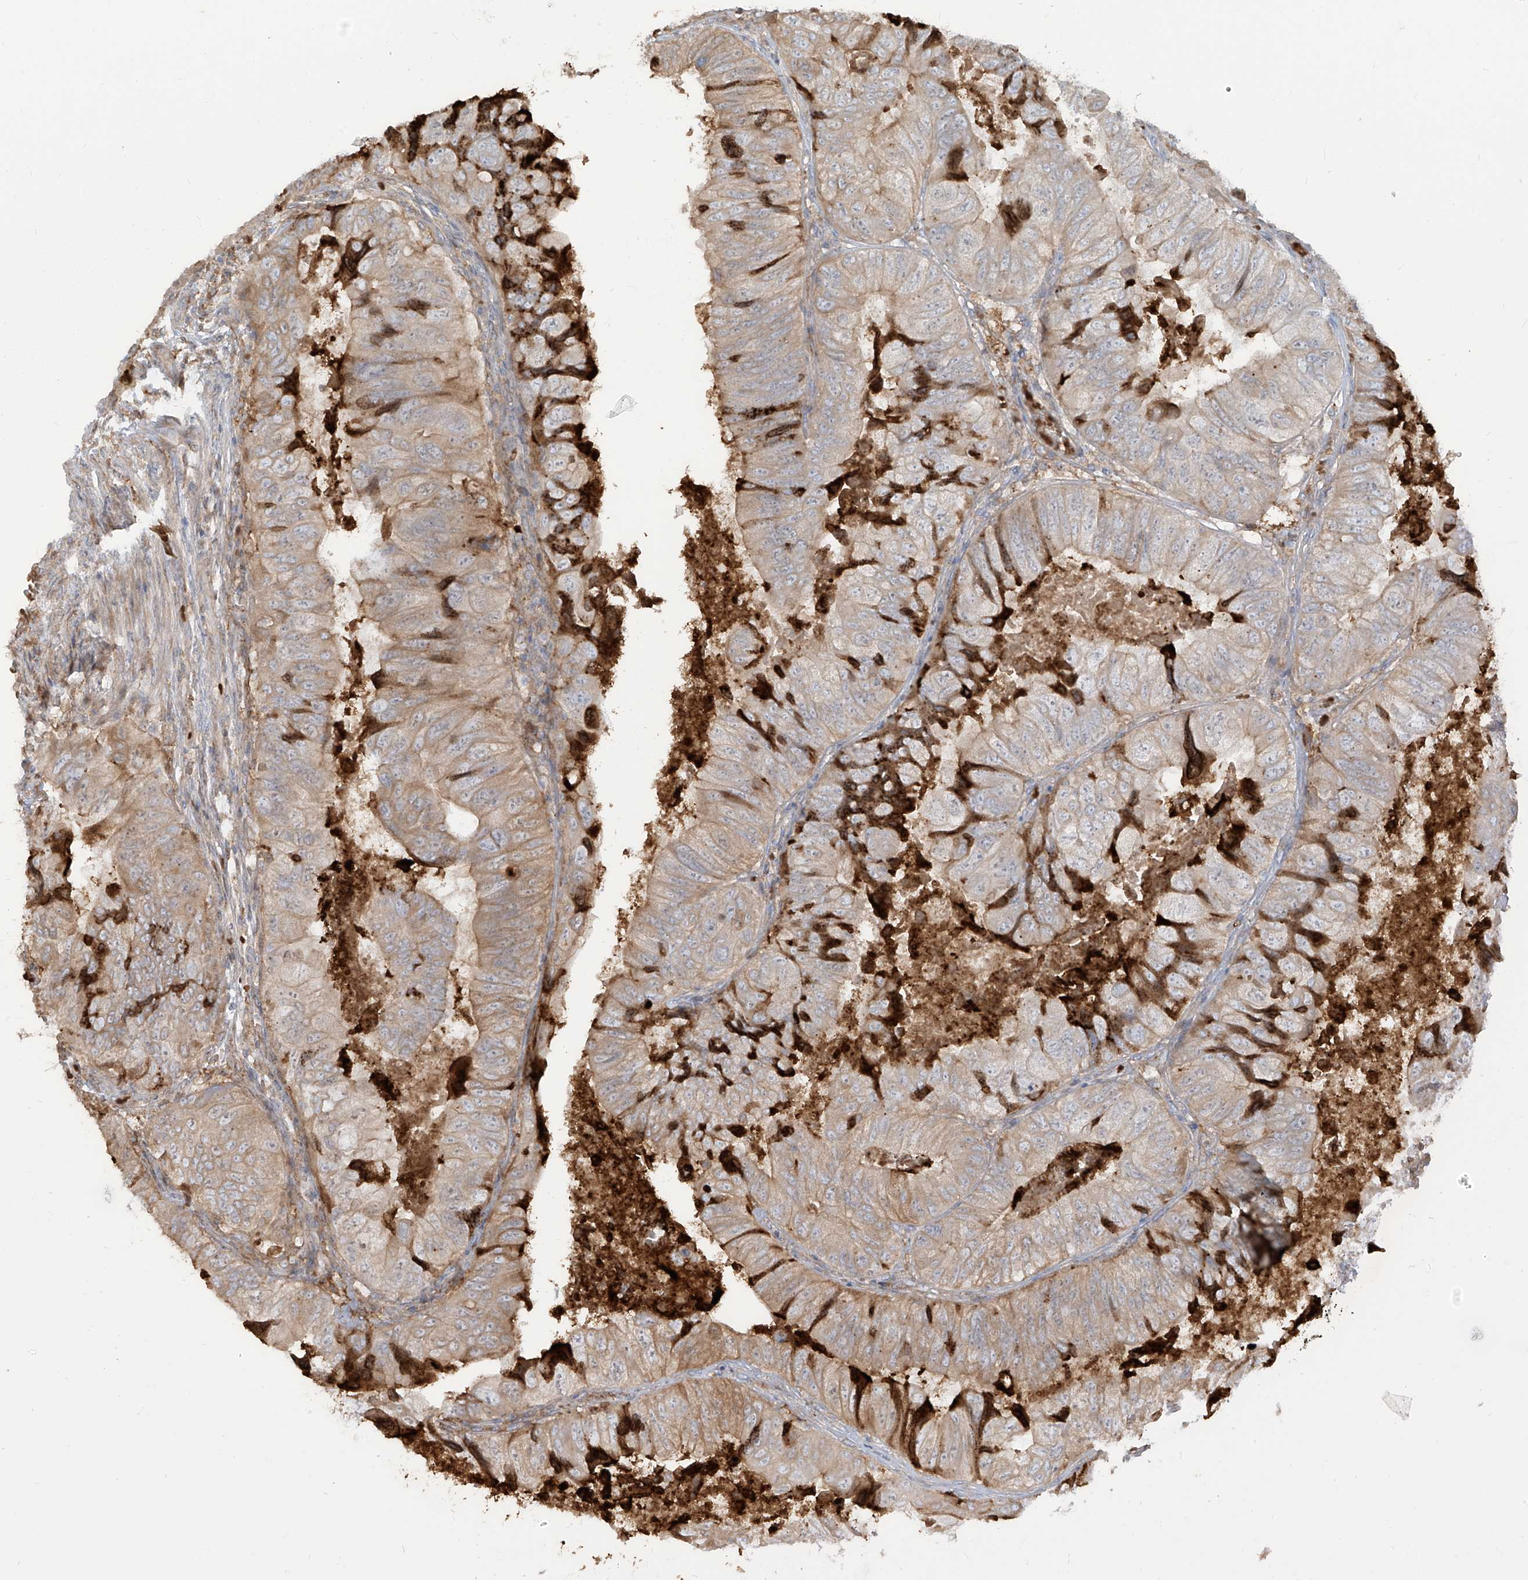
{"staining": {"intensity": "strong", "quantity": "<25%", "location": "cytoplasmic/membranous"}, "tissue": "colorectal cancer", "cell_type": "Tumor cells", "image_type": "cancer", "snomed": [{"axis": "morphology", "description": "Adenocarcinoma, NOS"}, {"axis": "topography", "description": "Rectum"}], "caption": "Protein expression analysis of human colorectal cancer (adenocarcinoma) reveals strong cytoplasmic/membranous staining in about <25% of tumor cells.", "gene": "ZGRF1", "patient": {"sex": "male", "age": 63}}